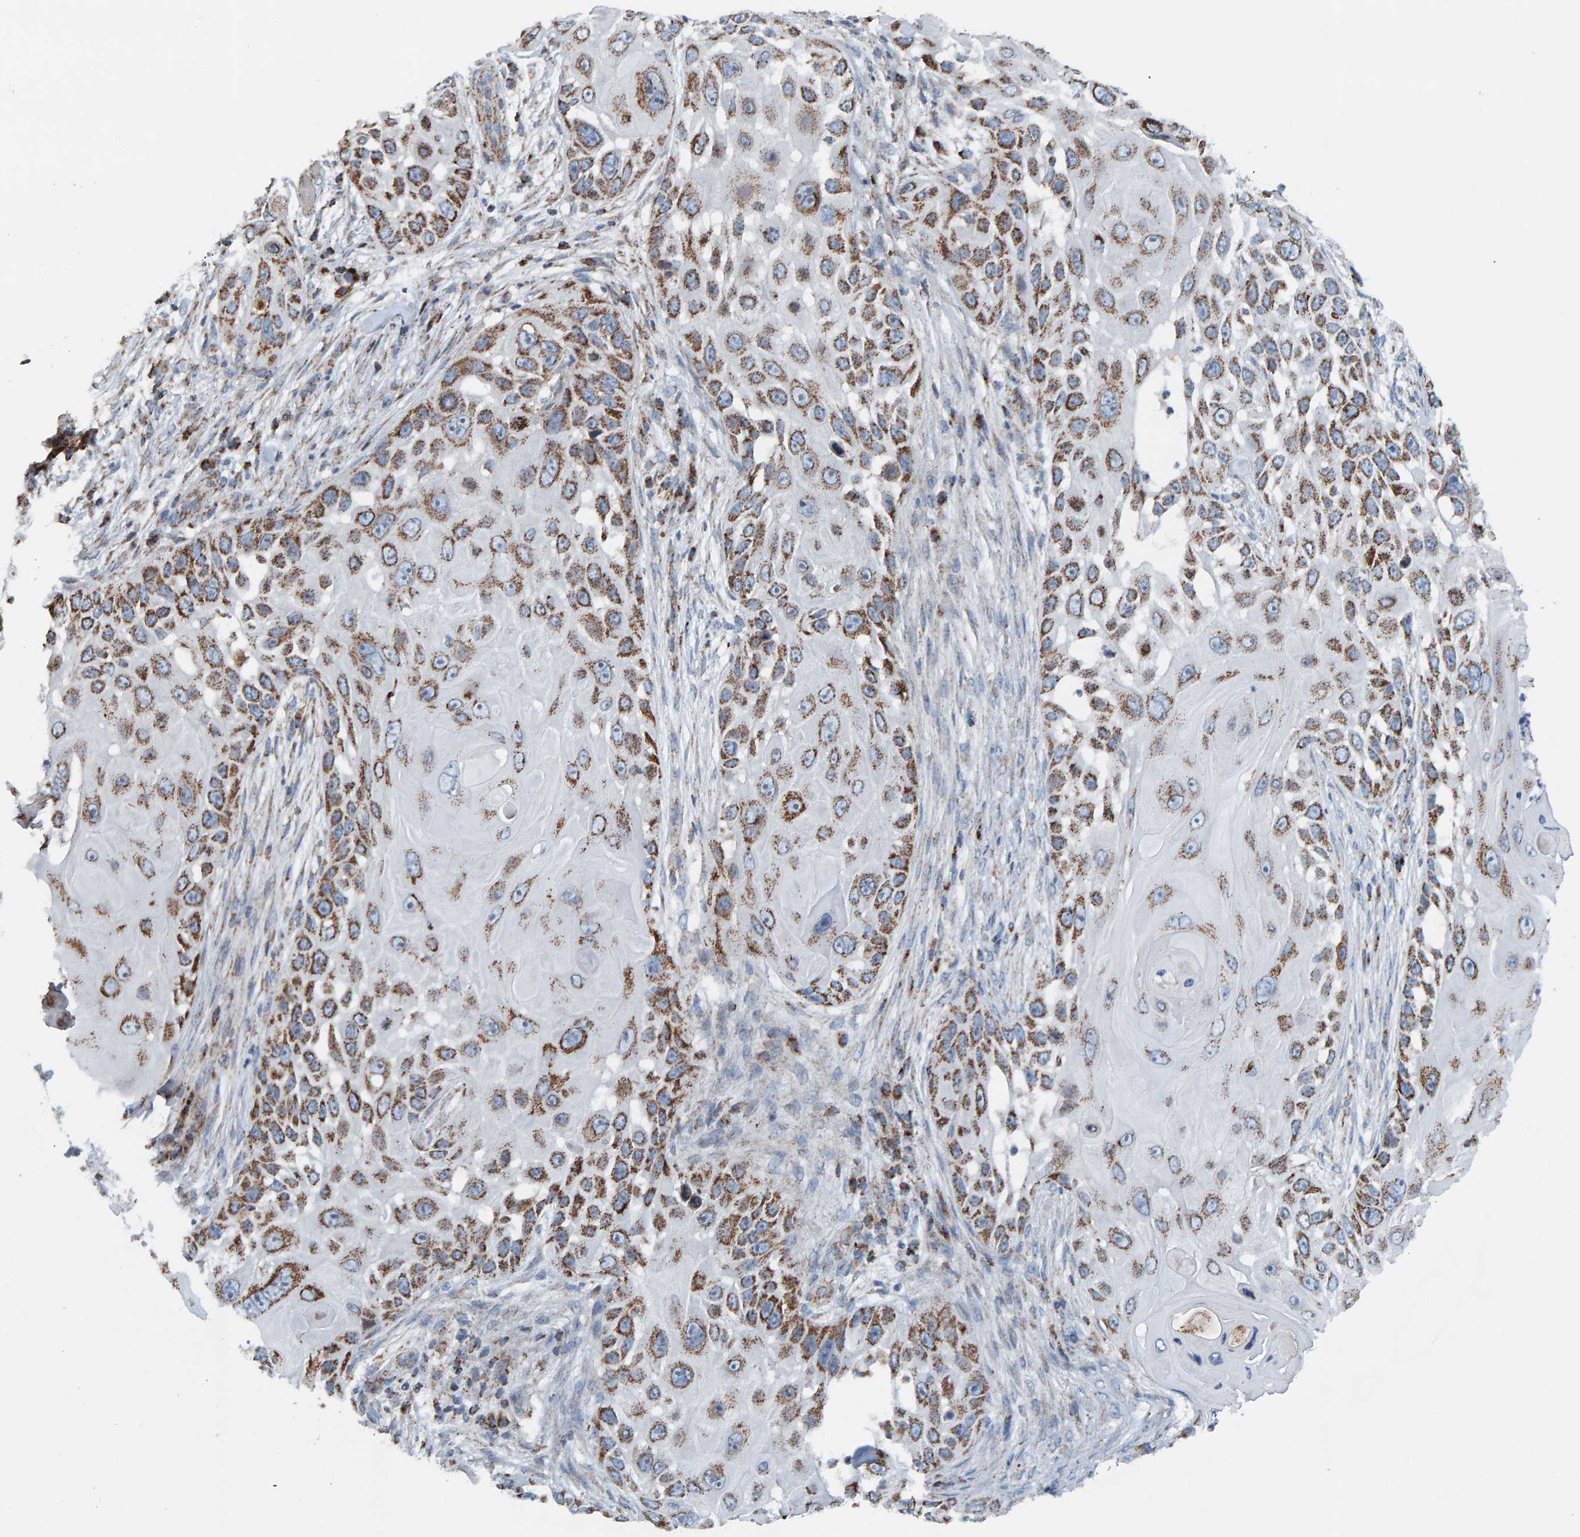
{"staining": {"intensity": "strong", "quantity": ">75%", "location": "cytoplasmic/membranous"}, "tissue": "skin cancer", "cell_type": "Tumor cells", "image_type": "cancer", "snomed": [{"axis": "morphology", "description": "Squamous cell carcinoma, NOS"}, {"axis": "topography", "description": "Skin"}], "caption": "Protein analysis of skin cancer tissue demonstrates strong cytoplasmic/membranous positivity in about >75% of tumor cells.", "gene": "ZNF48", "patient": {"sex": "female", "age": 44}}